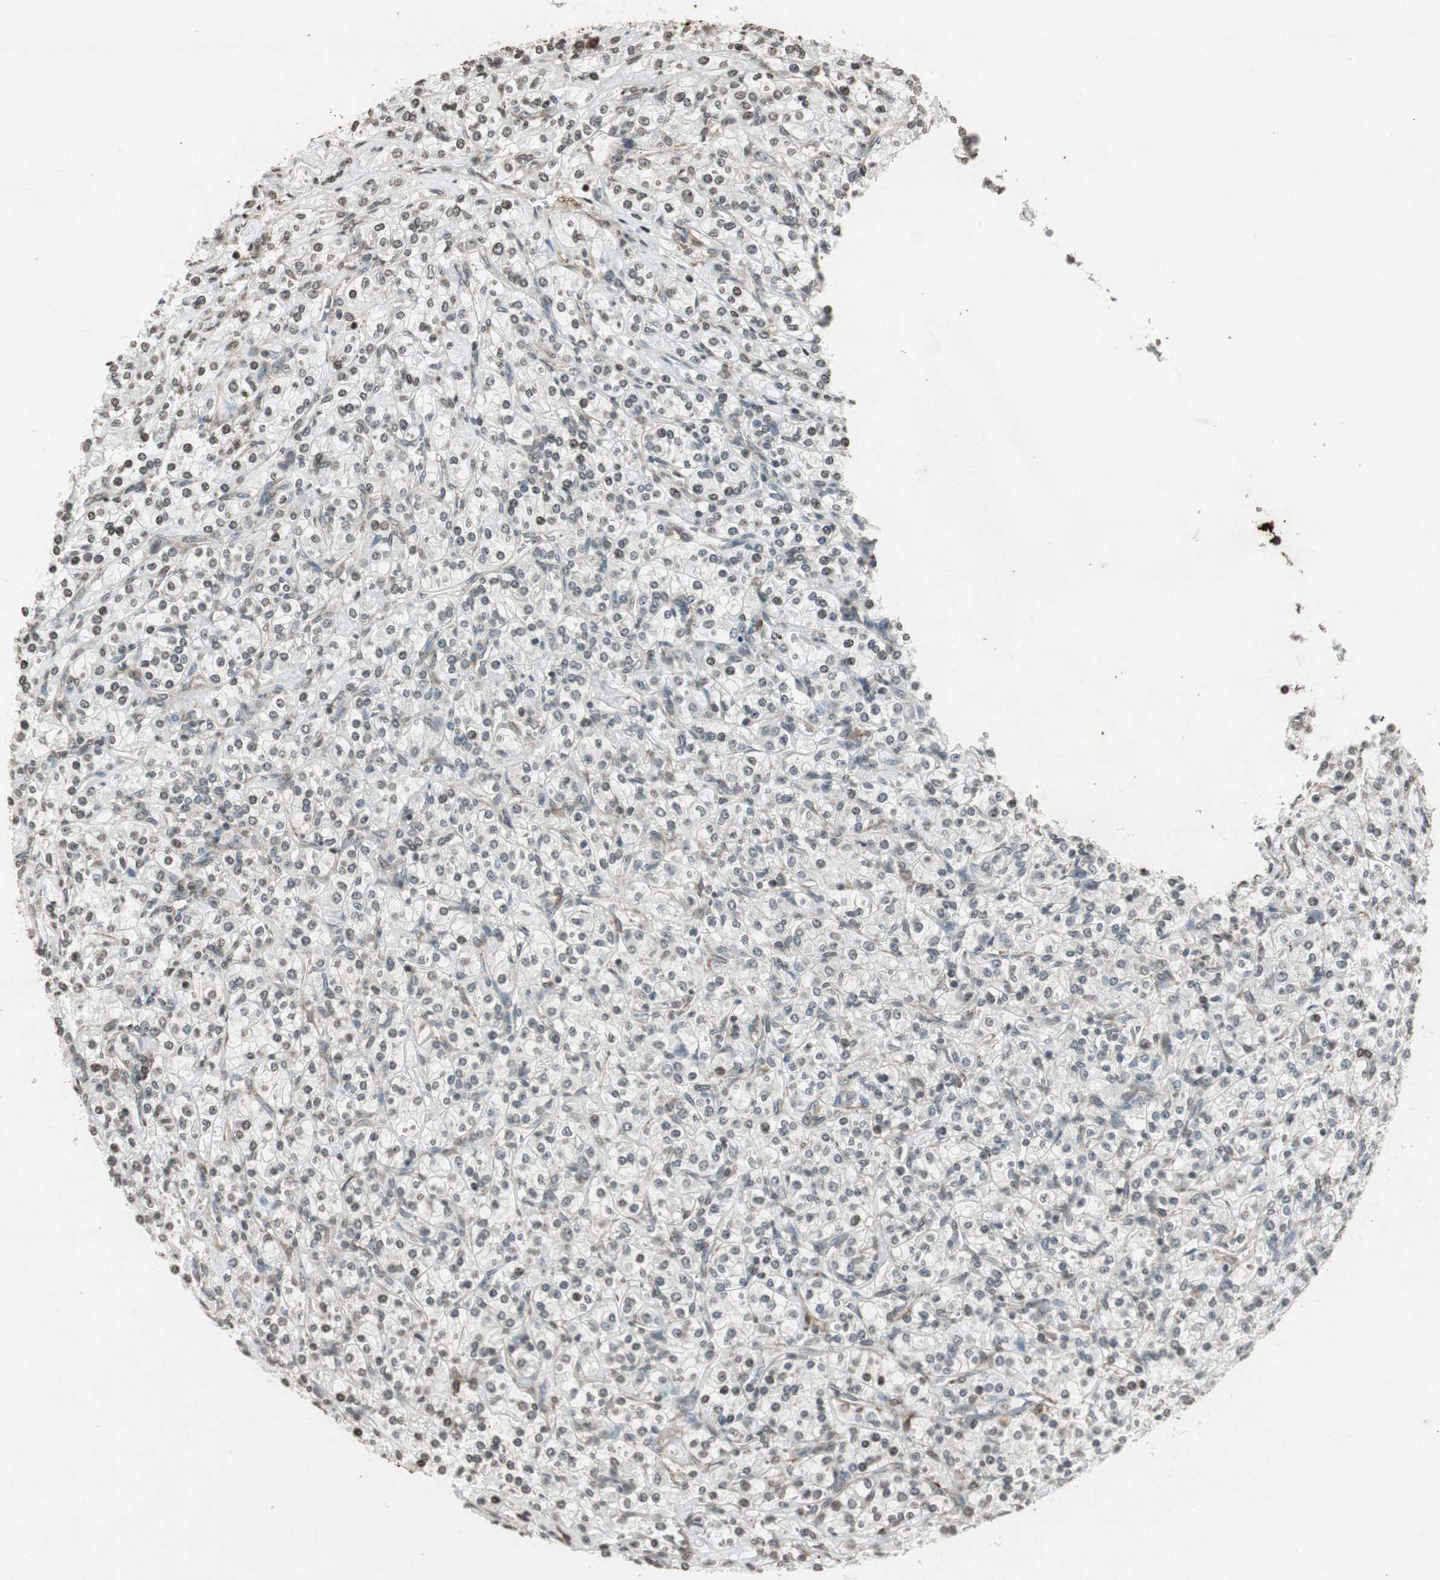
{"staining": {"intensity": "negative", "quantity": "none", "location": "none"}, "tissue": "renal cancer", "cell_type": "Tumor cells", "image_type": "cancer", "snomed": [{"axis": "morphology", "description": "Adenocarcinoma, NOS"}, {"axis": "topography", "description": "Kidney"}], "caption": "High power microscopy photomicrograph of an immunohistochemistry (IHC) image of renal cancer (adenocarcinoma), revealing no significant positivity in tumor cells. (DAB IHC visualized using brightfield microscopy, high magnification).", "gene": "PRKG1", "patient": {"sex": "male", "age": 77}}